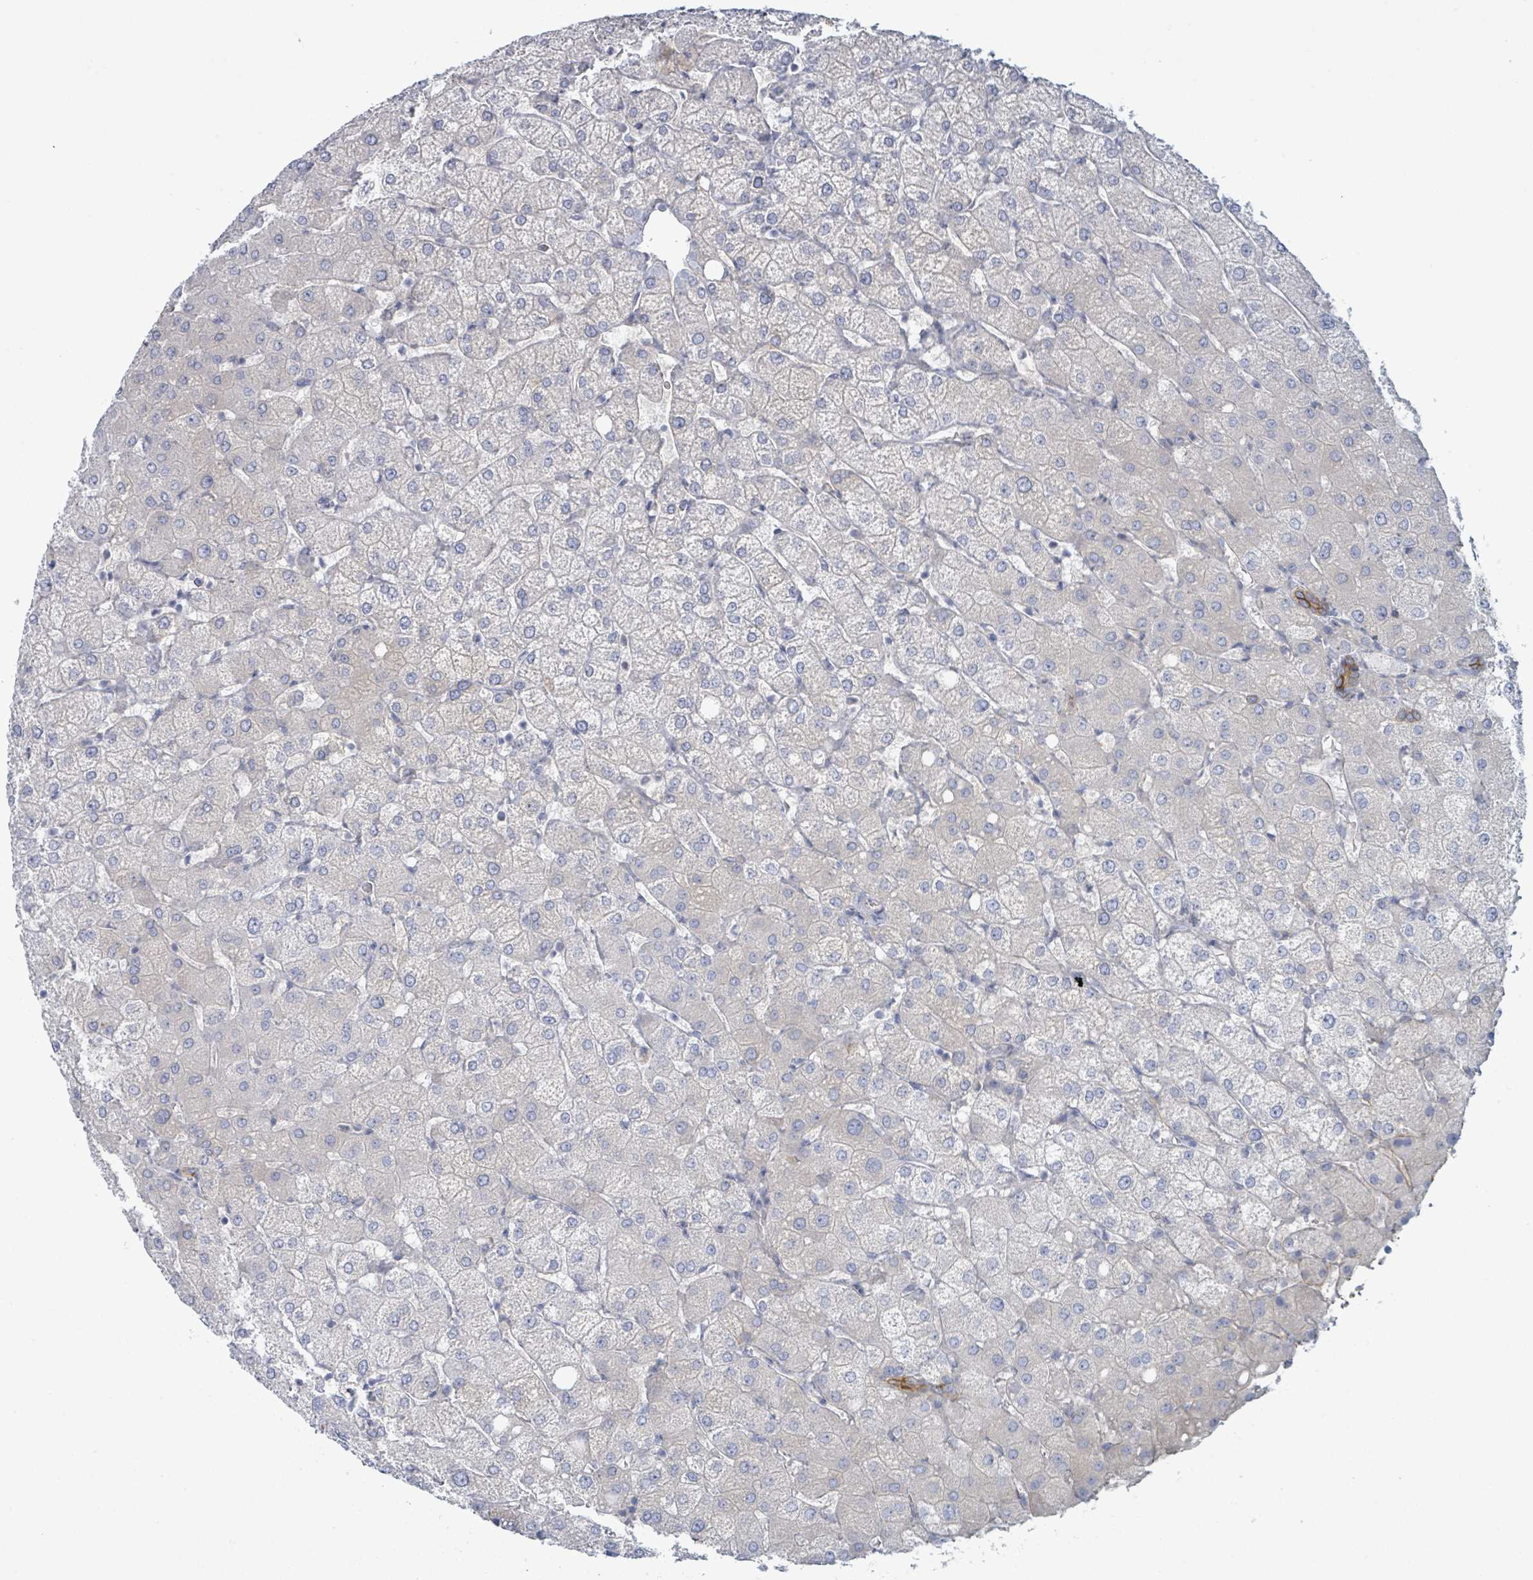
{"staining": {"intensity": "moderate", "quantity": ">75%", "location": "cytoplasmic/membranous"}, "tissue": "liver", "cell_type": "Cholangiocytes", "image_type": "normal", "snomed": [{"axis": "morphology", "description": "Normal tissue, NOS"}, {"axis": "topography", "description": "Liver"}], "caption": "This image shows immunohistochemistry (IHC) staining of unremarkable human liver, with medium moderate cytoplasmic/membranous positivity in about >75% of cholangiocytes.", "gene": "COL13A1", "patient": {"sex": "female", "age": 54}}